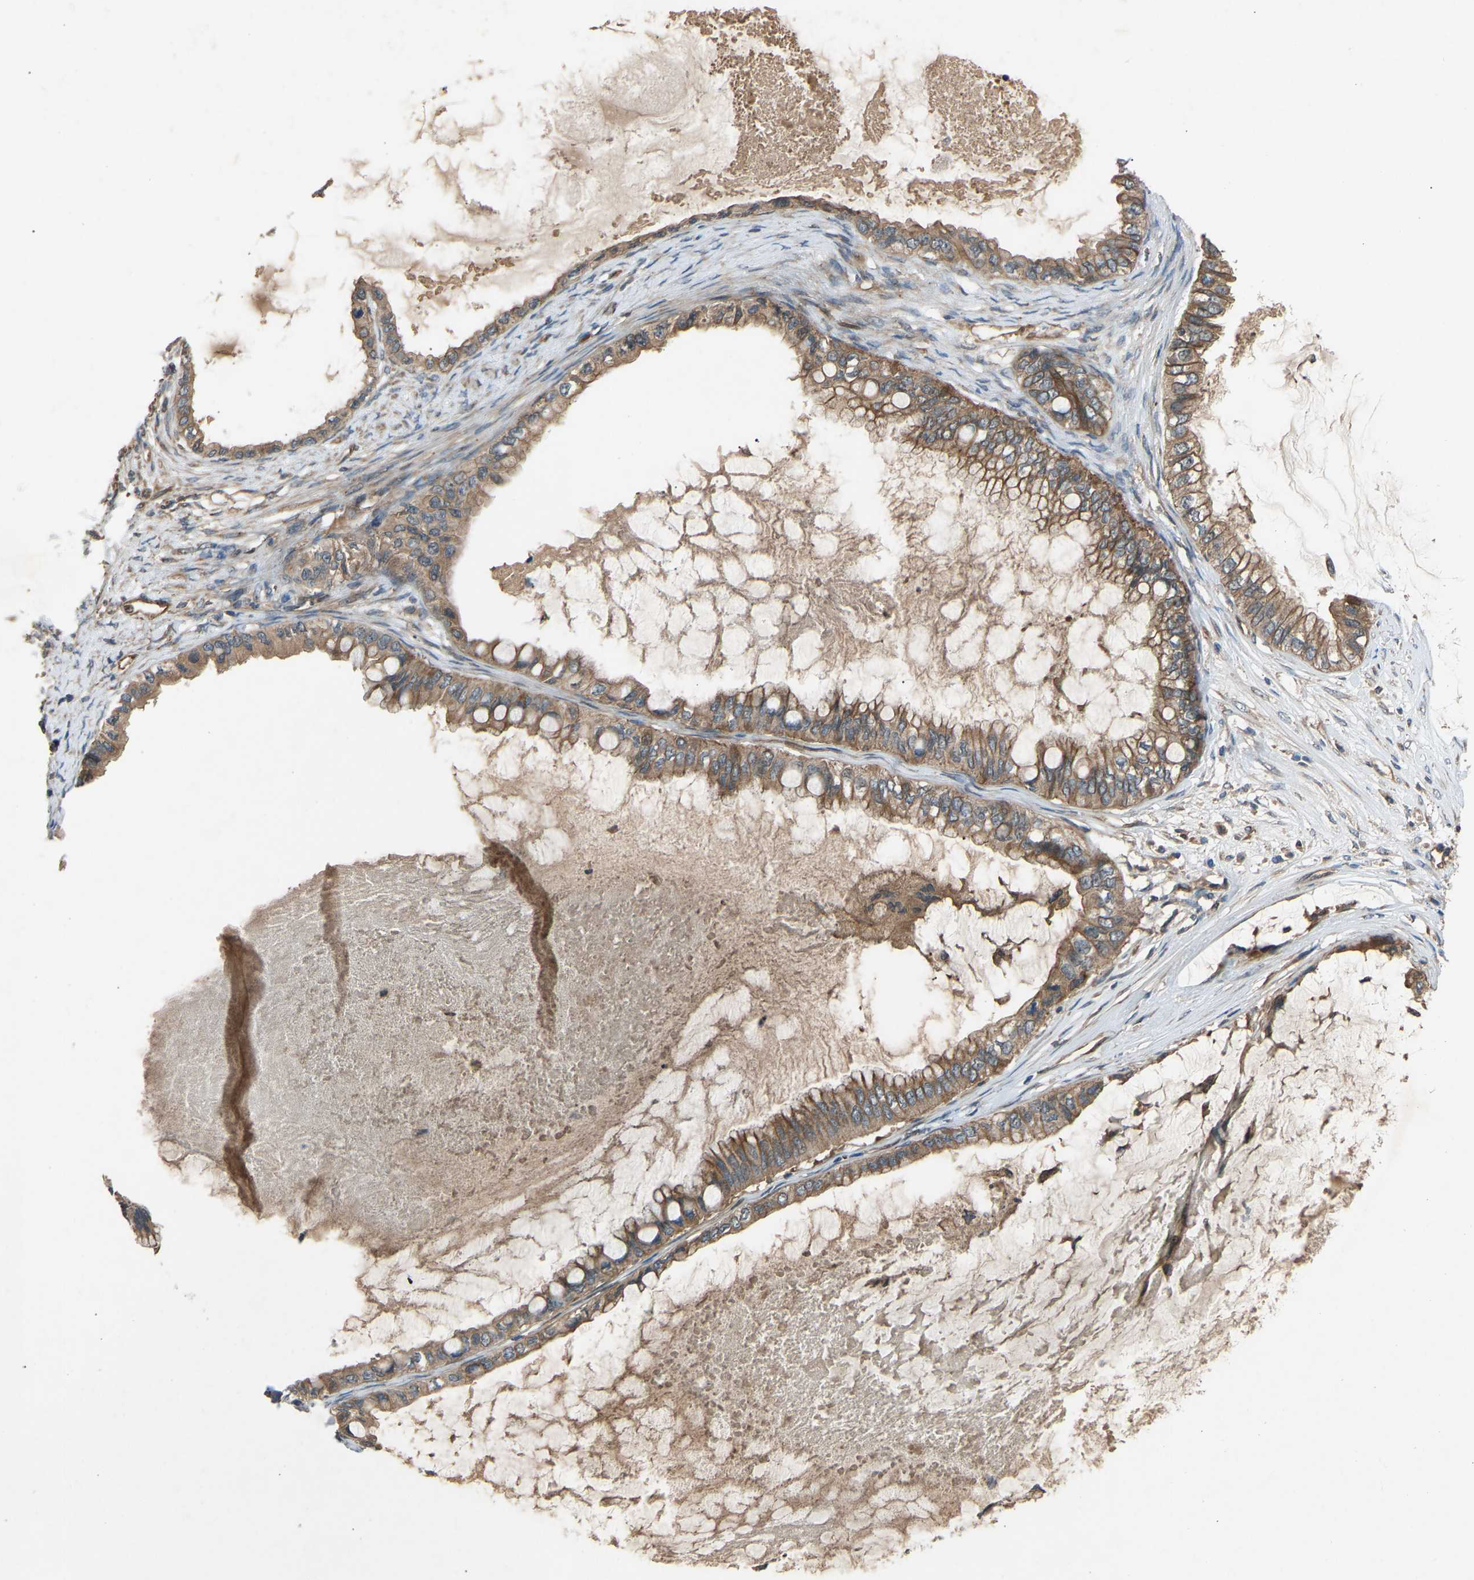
{"staining": {"intensity": "moderate", "quantity": ">75%", "location": "cytoplasmic/membranous"}, "tissue": "ovarian cancer", "cell_type": "Tumor cells", "image_type": "cancer", "snomed": [{"axis": "morphology", "description": "Cystadenocarcinoma, mucinous, NOS"}, {"axis": "topography", "description": "Ovary"}], "caption": "The image demonstrates staining of ovarian cancer (mucinous cystadenocarcinoma), revealing moderate cytoplasmic/membranous protein staining (brown color) within tumor cells. (brown staining indicates protein expression, while blue staining denotes nuclei).", "gene": "GAS2L1", "patient": {"sex": "female", "age": 80}}